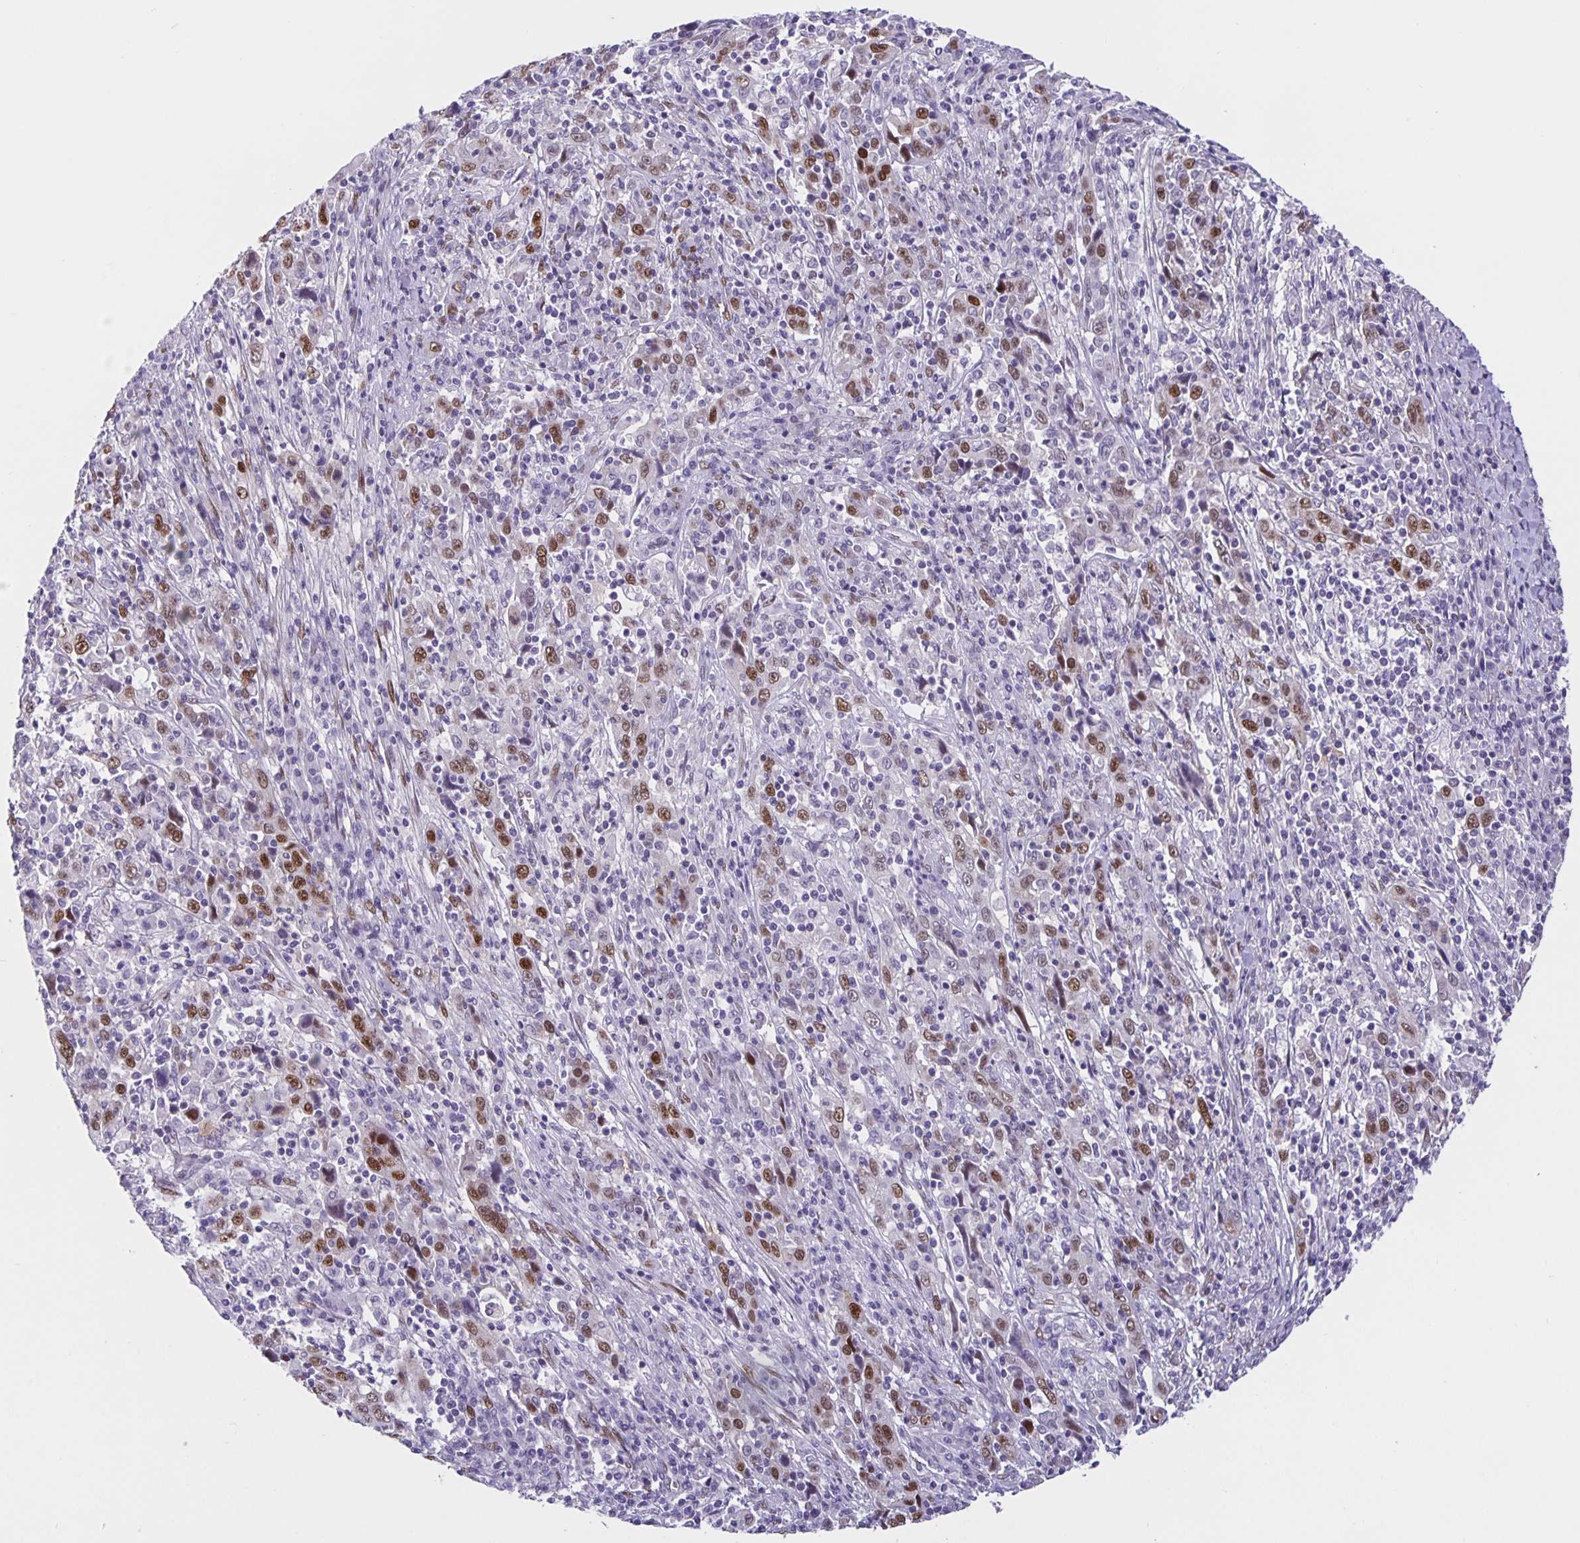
{"staining": {"intensity": "moderate", "quantity": "25%-75%", "location": "nuclear"}, "tissue": "cervical cancer", "cell_type": "Tumor cells", "image_type": "cancer", "snomed": [{"axis": "morphology", "description": "Squamous cell carcinoma, NOS"}, {"axis": "topography", "description": "Cervix"}], "caption": "DAB immunohistochemical staining of human cervical squamous cell carcinoma exhibits moderate nuclear protein expression in approximately 25%-75% of tumor cells. Nuclei are stained in blue.", "gene": "FOSL2", "patient": {"sex": "female", "age": 46}}